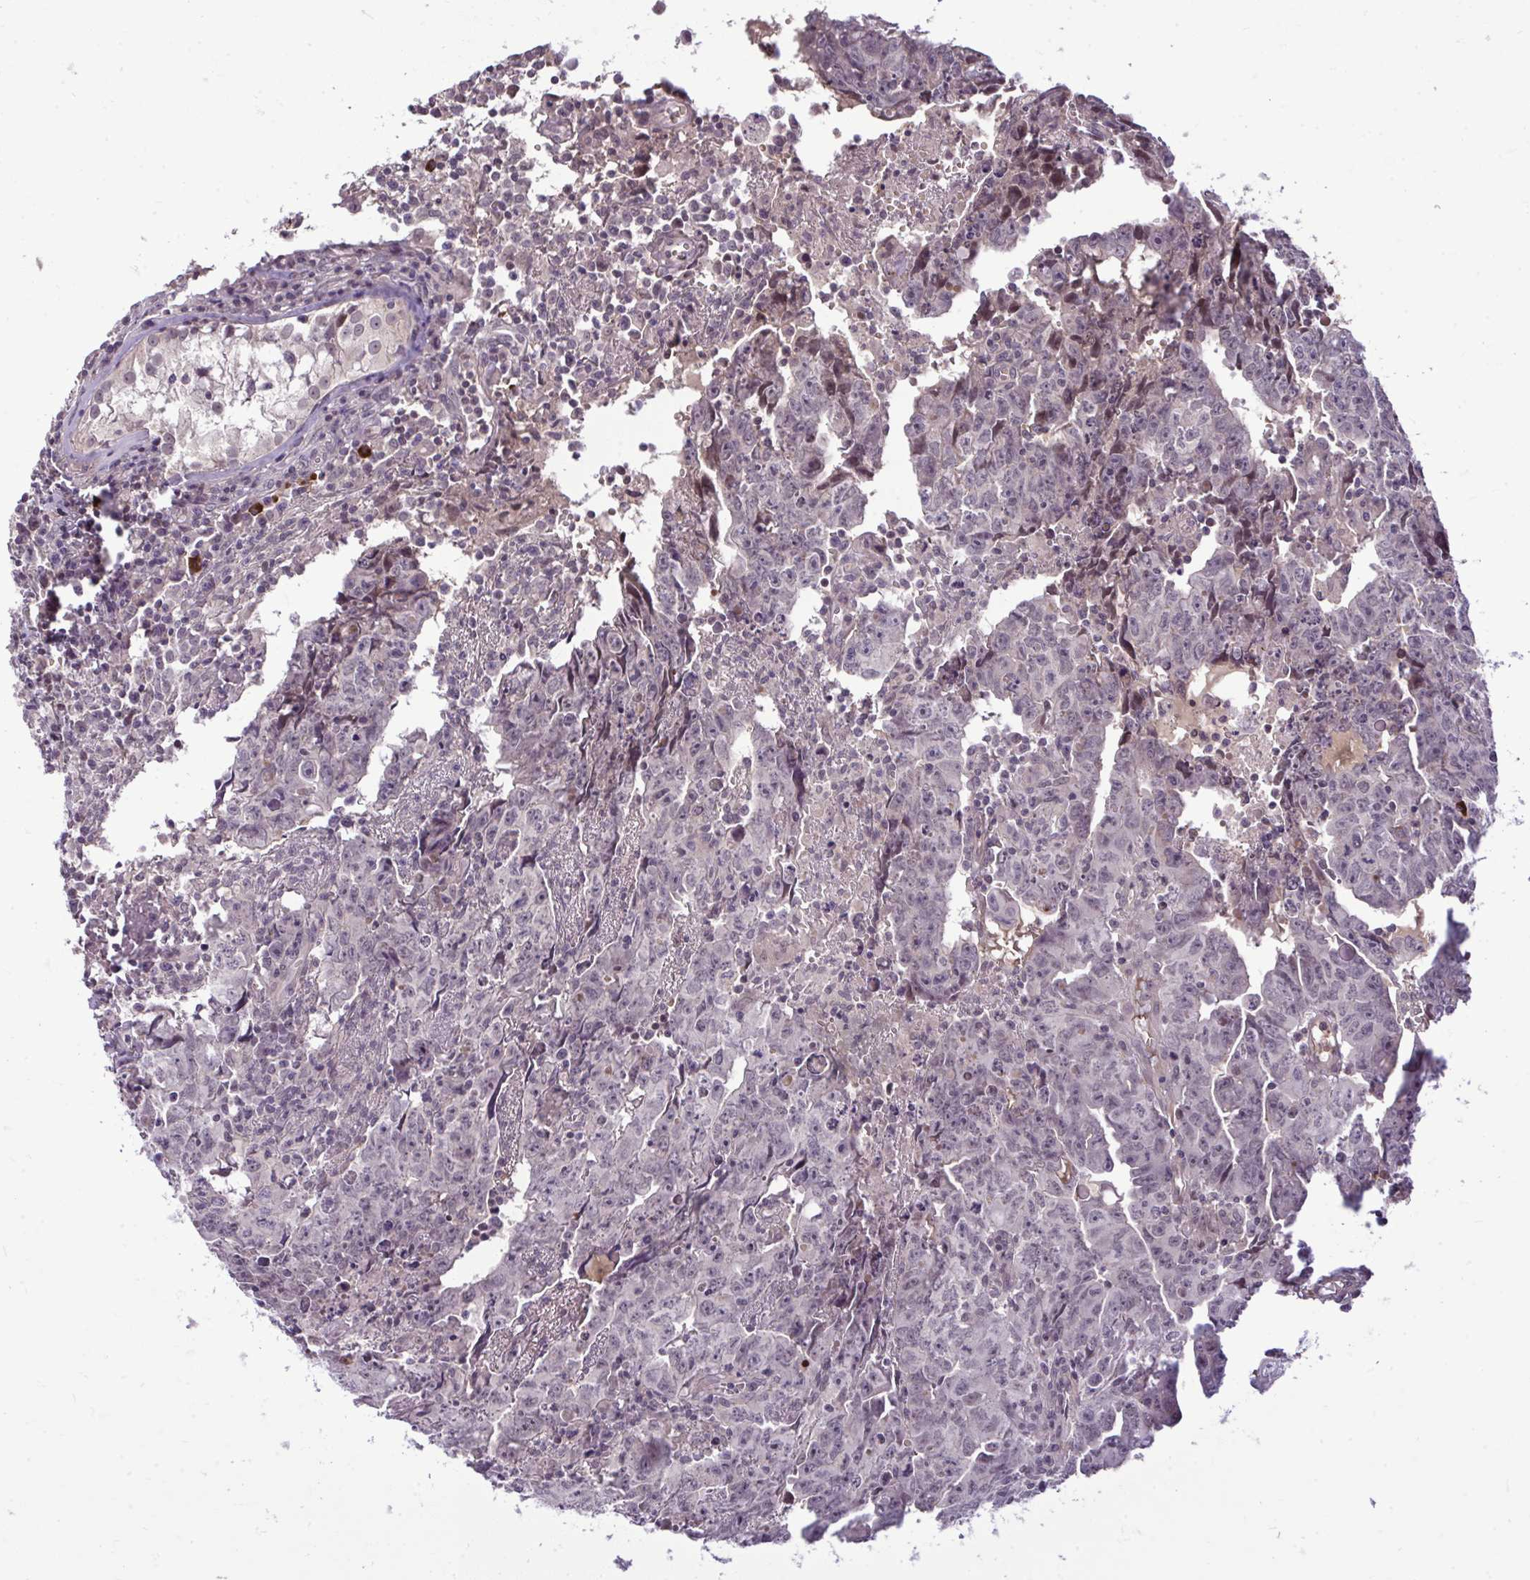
{"staining": {"intensity": "weak", "quantity": "25%-75%", "location": "nuclear"}, "tissue": "testis cancer", "cell_type": "Tumor cells", "image_type": "cancer", "snomed": [{"axis": "morphology", "description": "Carcinoma, Embryonal, NOS"}, {"axis": "topography", "description": "Testis"}], "caption": "Immunohistochemical staining of testis cancer (embryonal carcinoma) displays low levels of weak nuclear protein staining in approximately 25%-75% of tumor cells.", "gene": "ZSCAN9", "patient": {"sex": "male", "age": 22}}